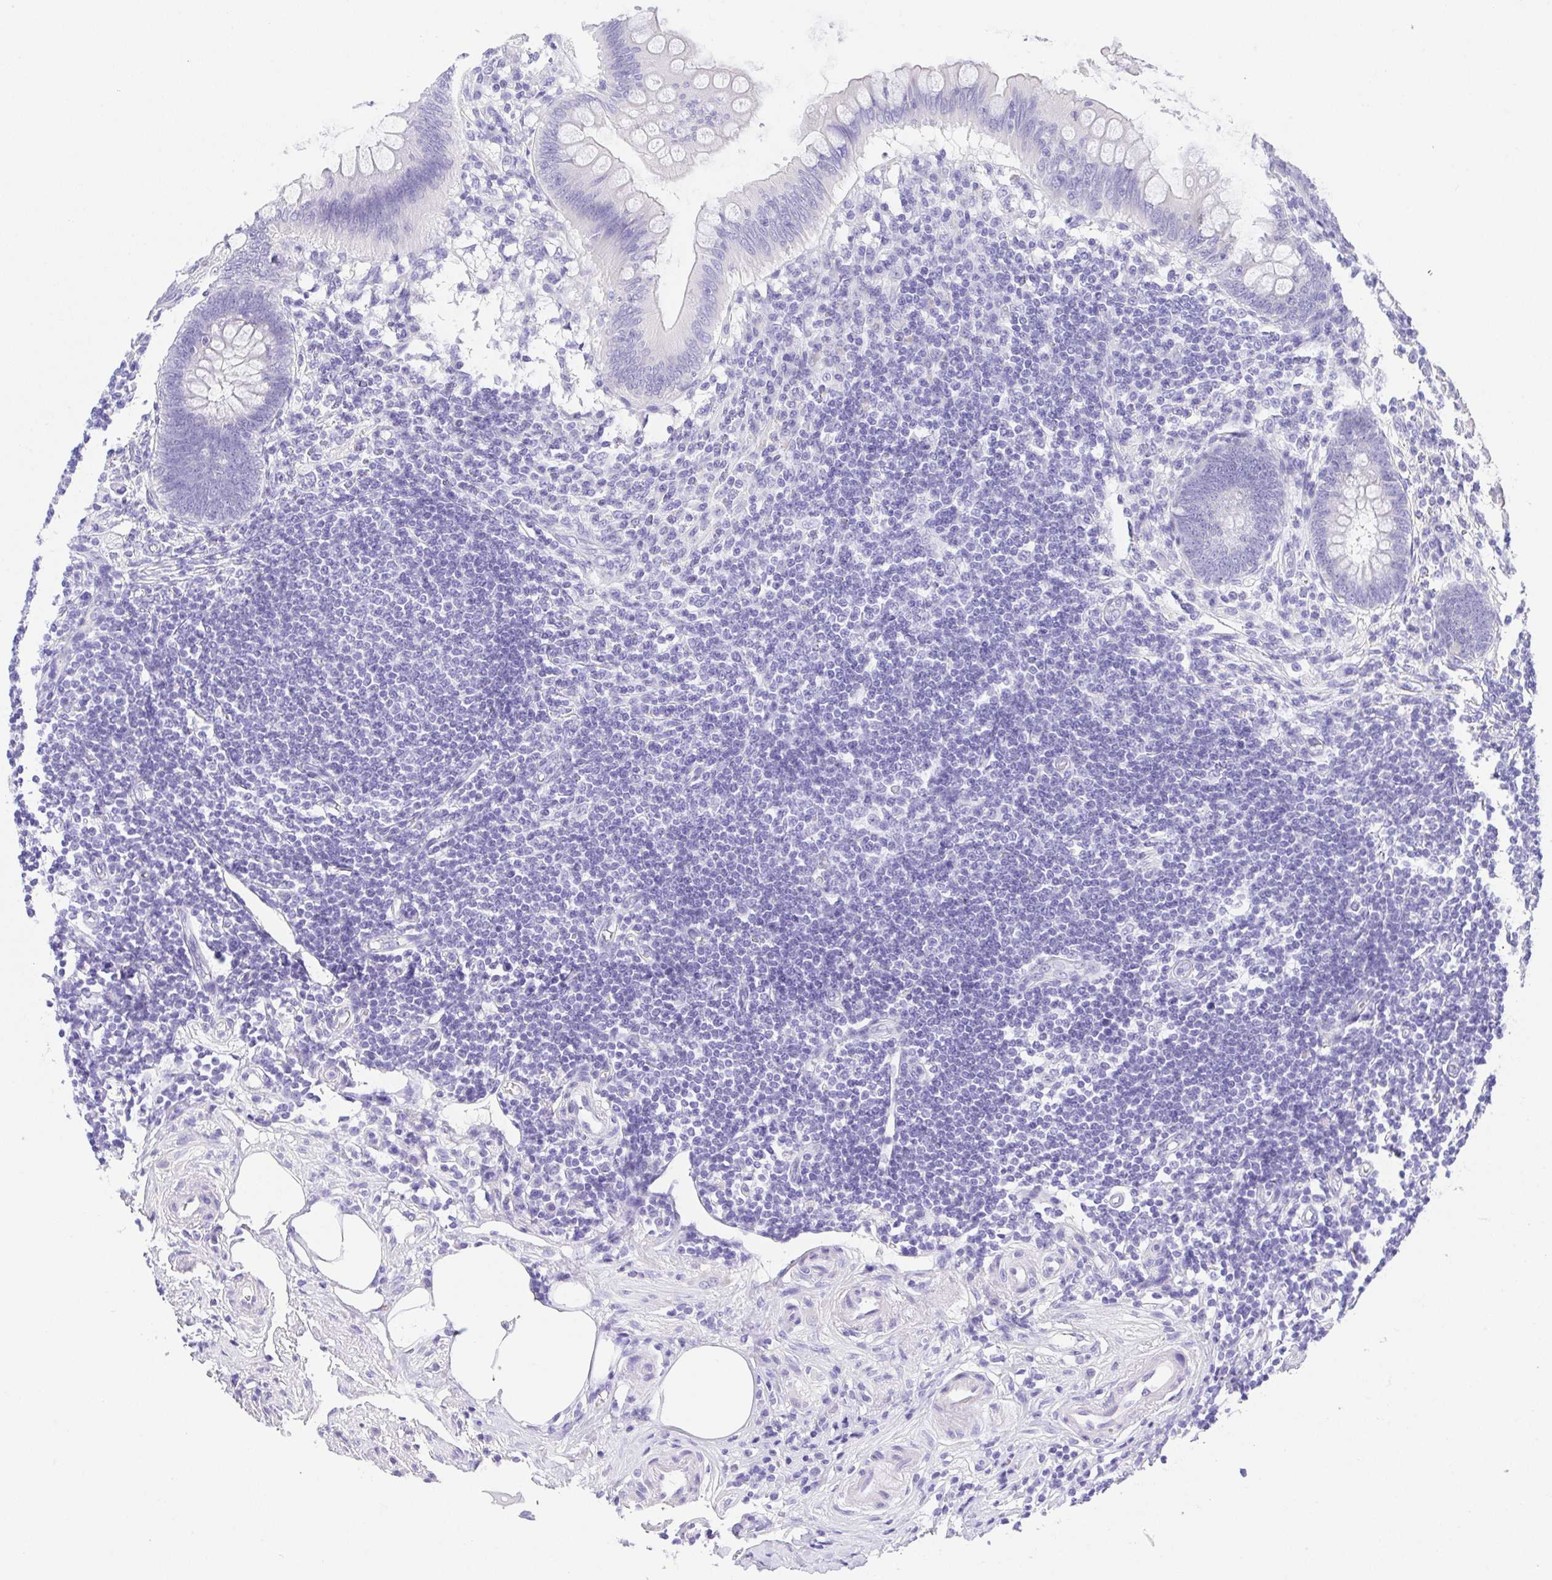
{"staining": {"intensity": "negative", "quantity": "none", "location": "none"}, "tissue": "appendix", "cell_type": "Glandular cells", "image_type": "normal", "snomed": [{"axis": "morphology", "description": "Normal tissue, NOS"}, {"axis": "topography", "description": "Appendix"}], "caption": "The histopathology image reveals no significant expression in glandular cells of appendix.", "gene": "LUZP4", "patient": {"sex": "female", "age": 57}}